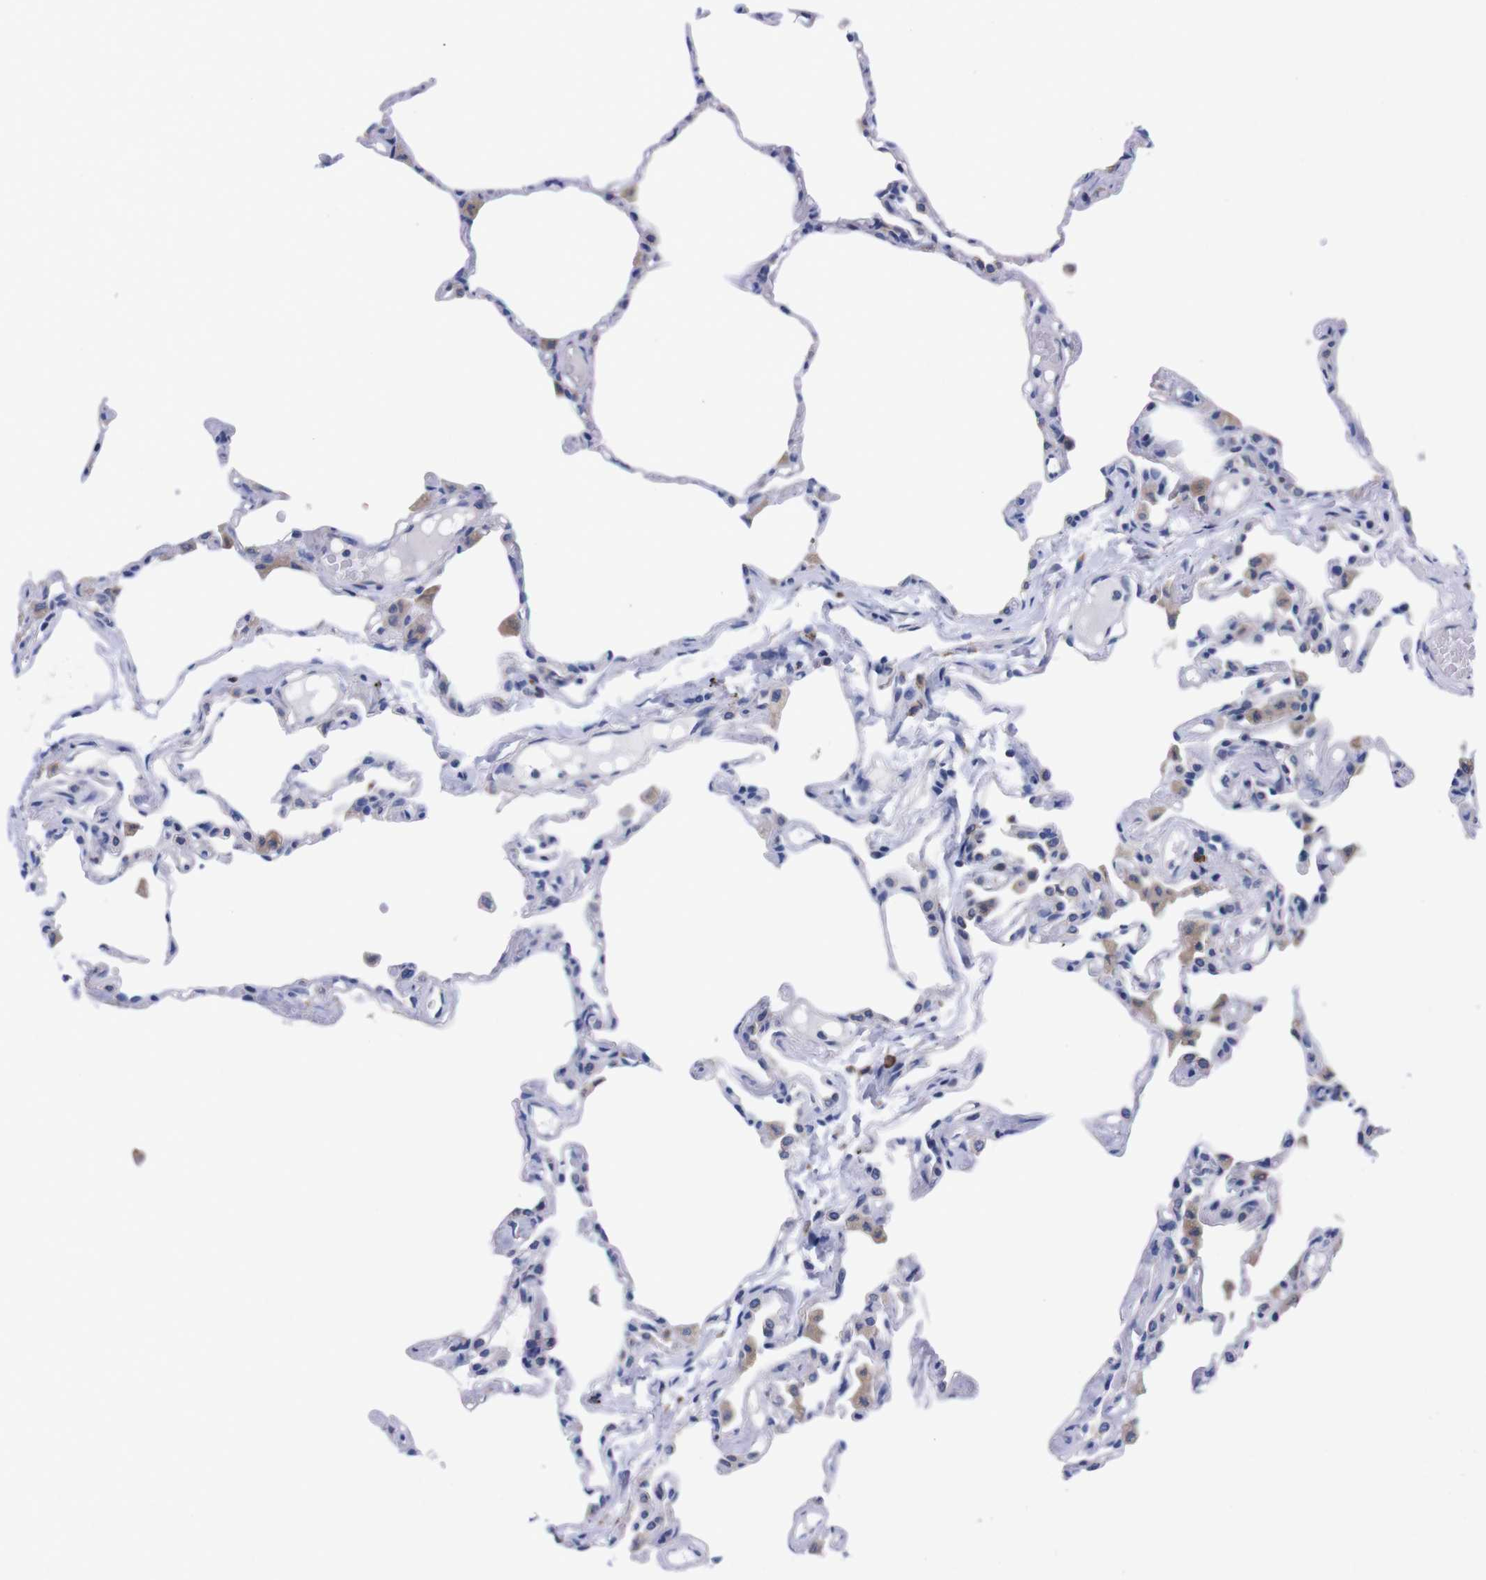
{"staining": {"intensity": "negative", "quantity": "none", "location": "none"}, "tissue": "lung", "cell_type": "Alveolar cells", "image_type": "normal", "snomed": [{"axis": "morphology", "description": "Normal tissue, NOS"}, {"axis": "topography", "description": "Lung"}], "caption": "Immunohistochemical staining of benign human lung demonstrates no significant expression in alveolar cells.", "gene": "NEBL", "patient": {"sex": "female", "age": 49}}